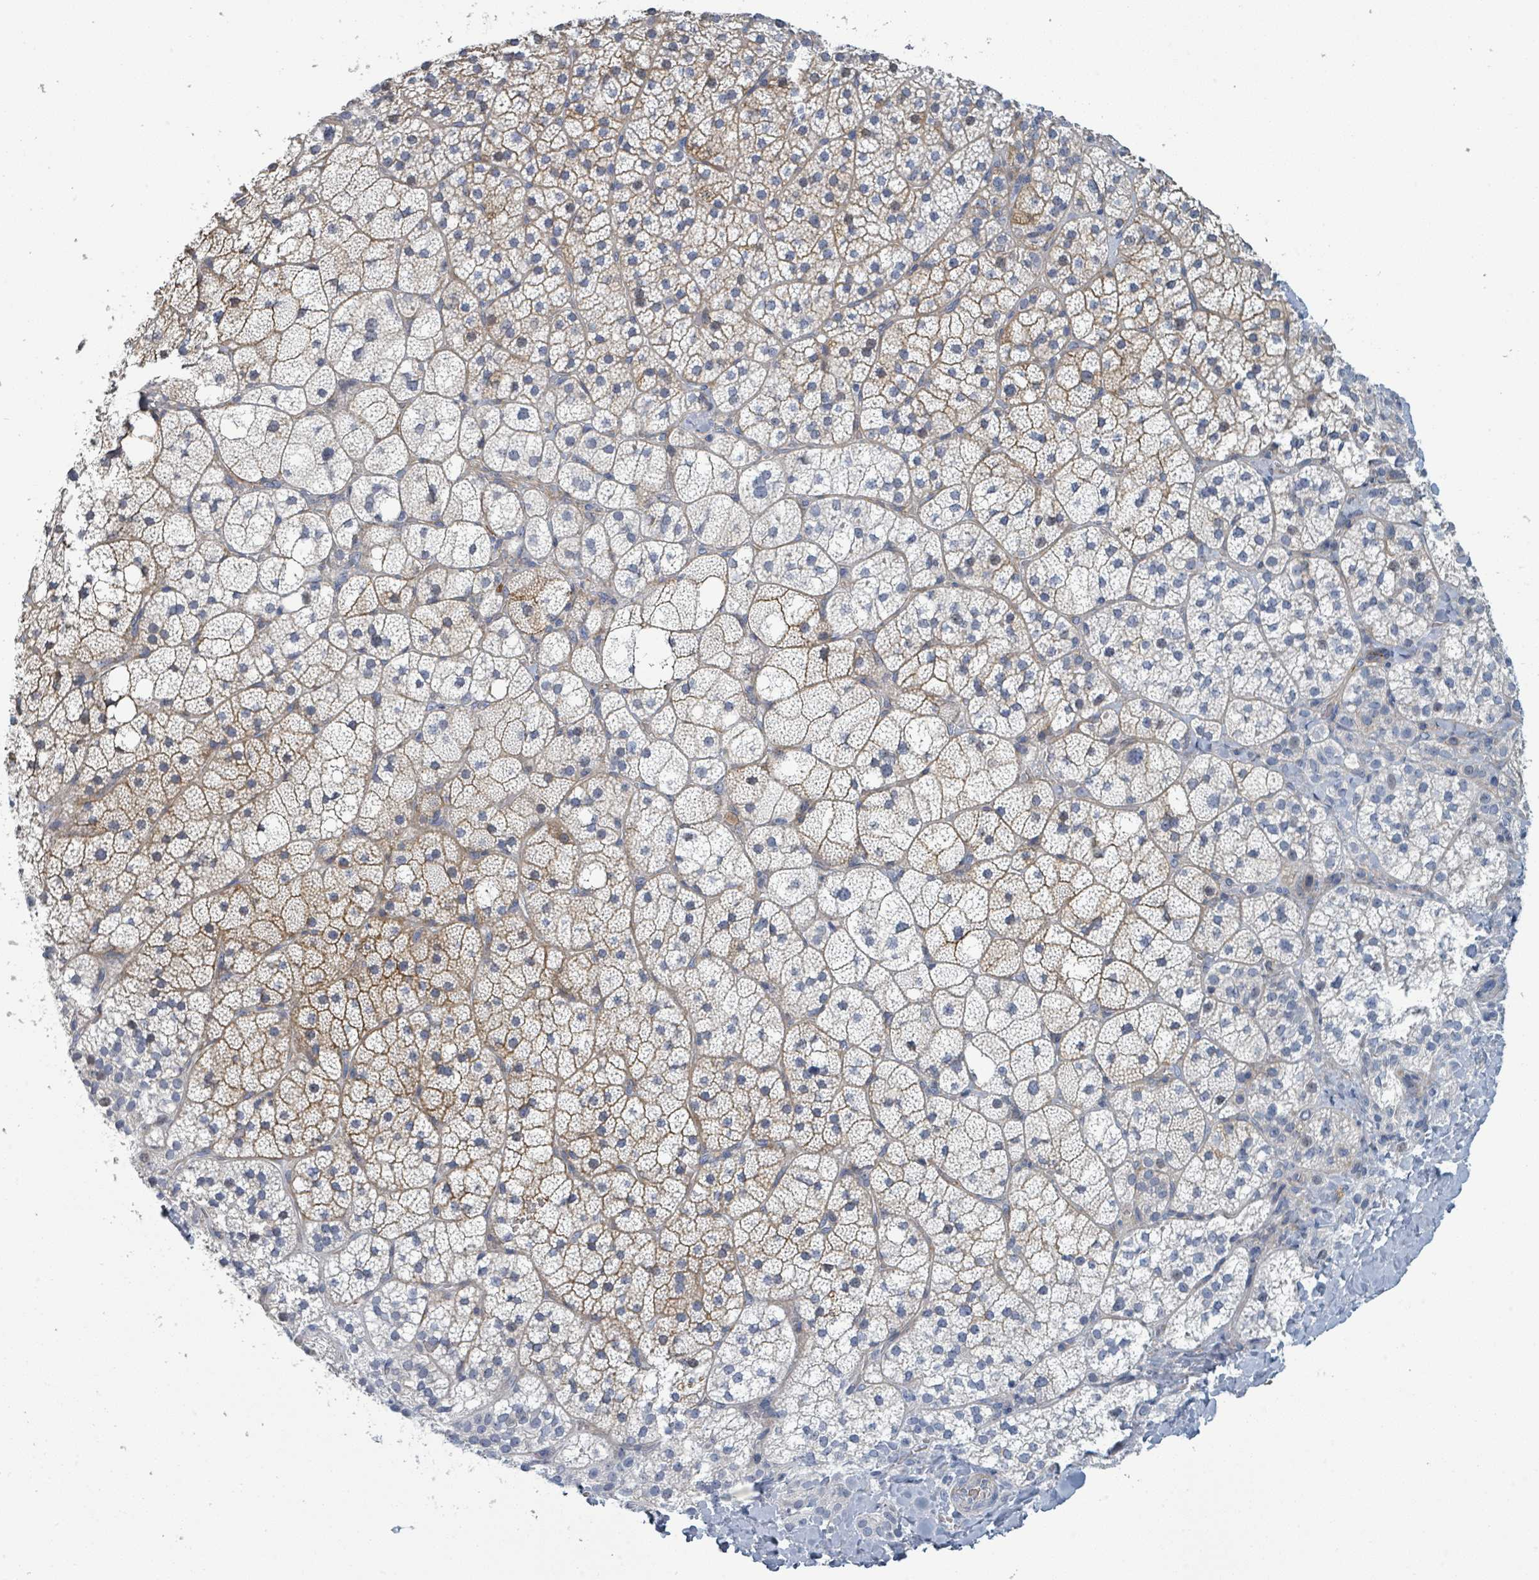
{"staining": {"intensity": "moderate", "quantity": "25%-75%", "location": "cytoplasmic/membranous"}, "tissue": "adrenal gland", "cell_type": "Glandular cells", "image_type": "normal", "snomed": [{"axis": "morphology", "description": "Normal tissue, NOS"}, {"axis": "topography", "description": "Adrenal gland"}], "caption": "Immunohistochemistry (IHC) image of unremarkable adrenal gland stained for a protein (brown), which demonstrates medium levels of moderate cytoplasmic/membranous positivity in approximately 25%-75% of glandular cells.", "gene": "RAB33B", "patient": {"sex": "male", "age": 53}}